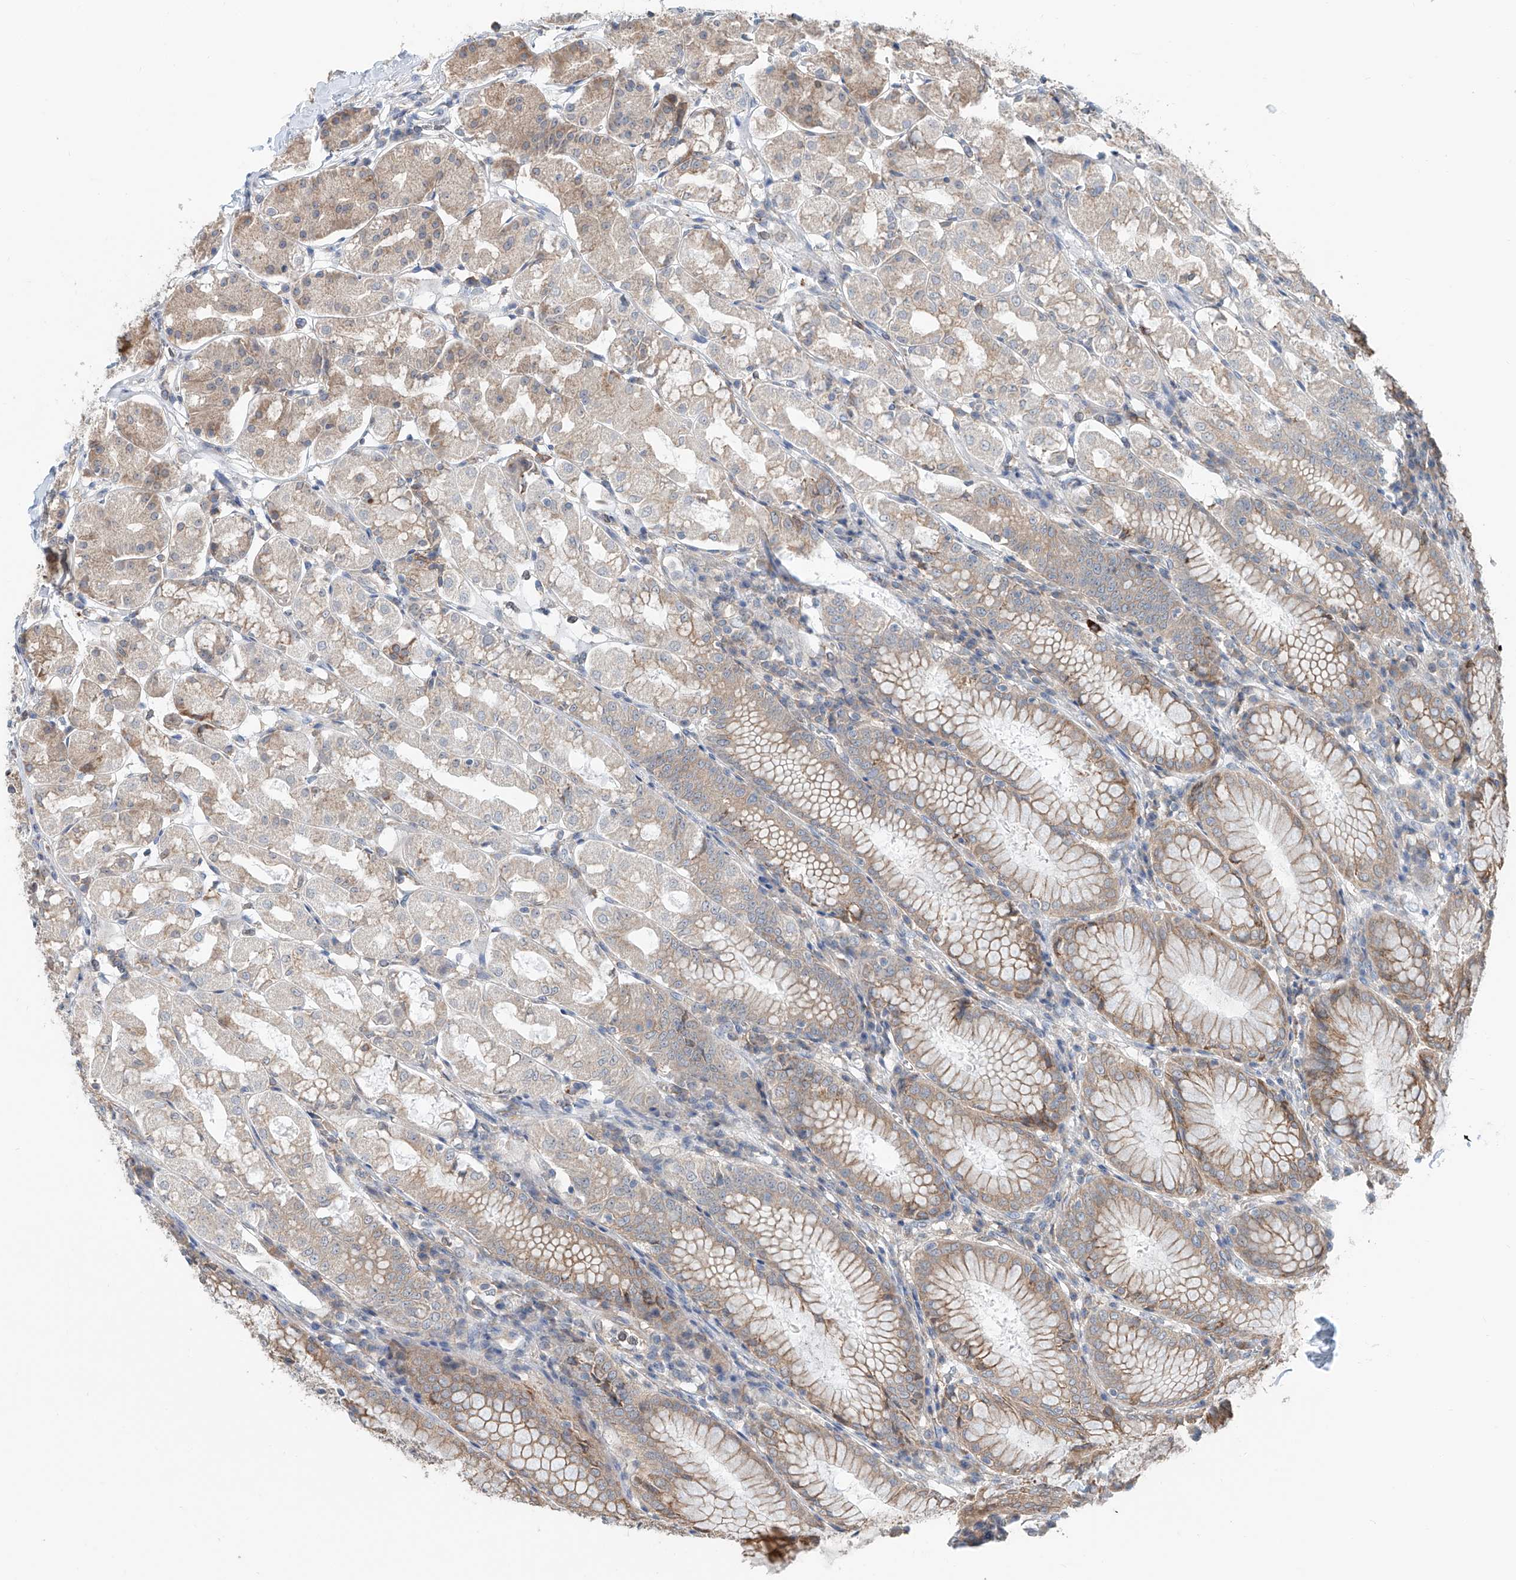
{"staining": {"intensity": "moderate", "quantity": "25%-75%", "location": "cytoplasmic/membranous"}, "tissue": "stomach", "cell_type": "Glandular cells", "image_type": "normal", "snomed": [{"axis": "morphology", "description": "Normal tissue, NOS"}, {"axis": "topography", "description": "Stomach, lower"}], "caption": "Moderate cytoplasmic/membranous positivity is present in about 25%-75% of glandular cells in benign stomach. (DAB IHC with brightfield microscopy, high magnification).", "gene": "KCNK10", "patient": {"sex": "female", "age": 56}}